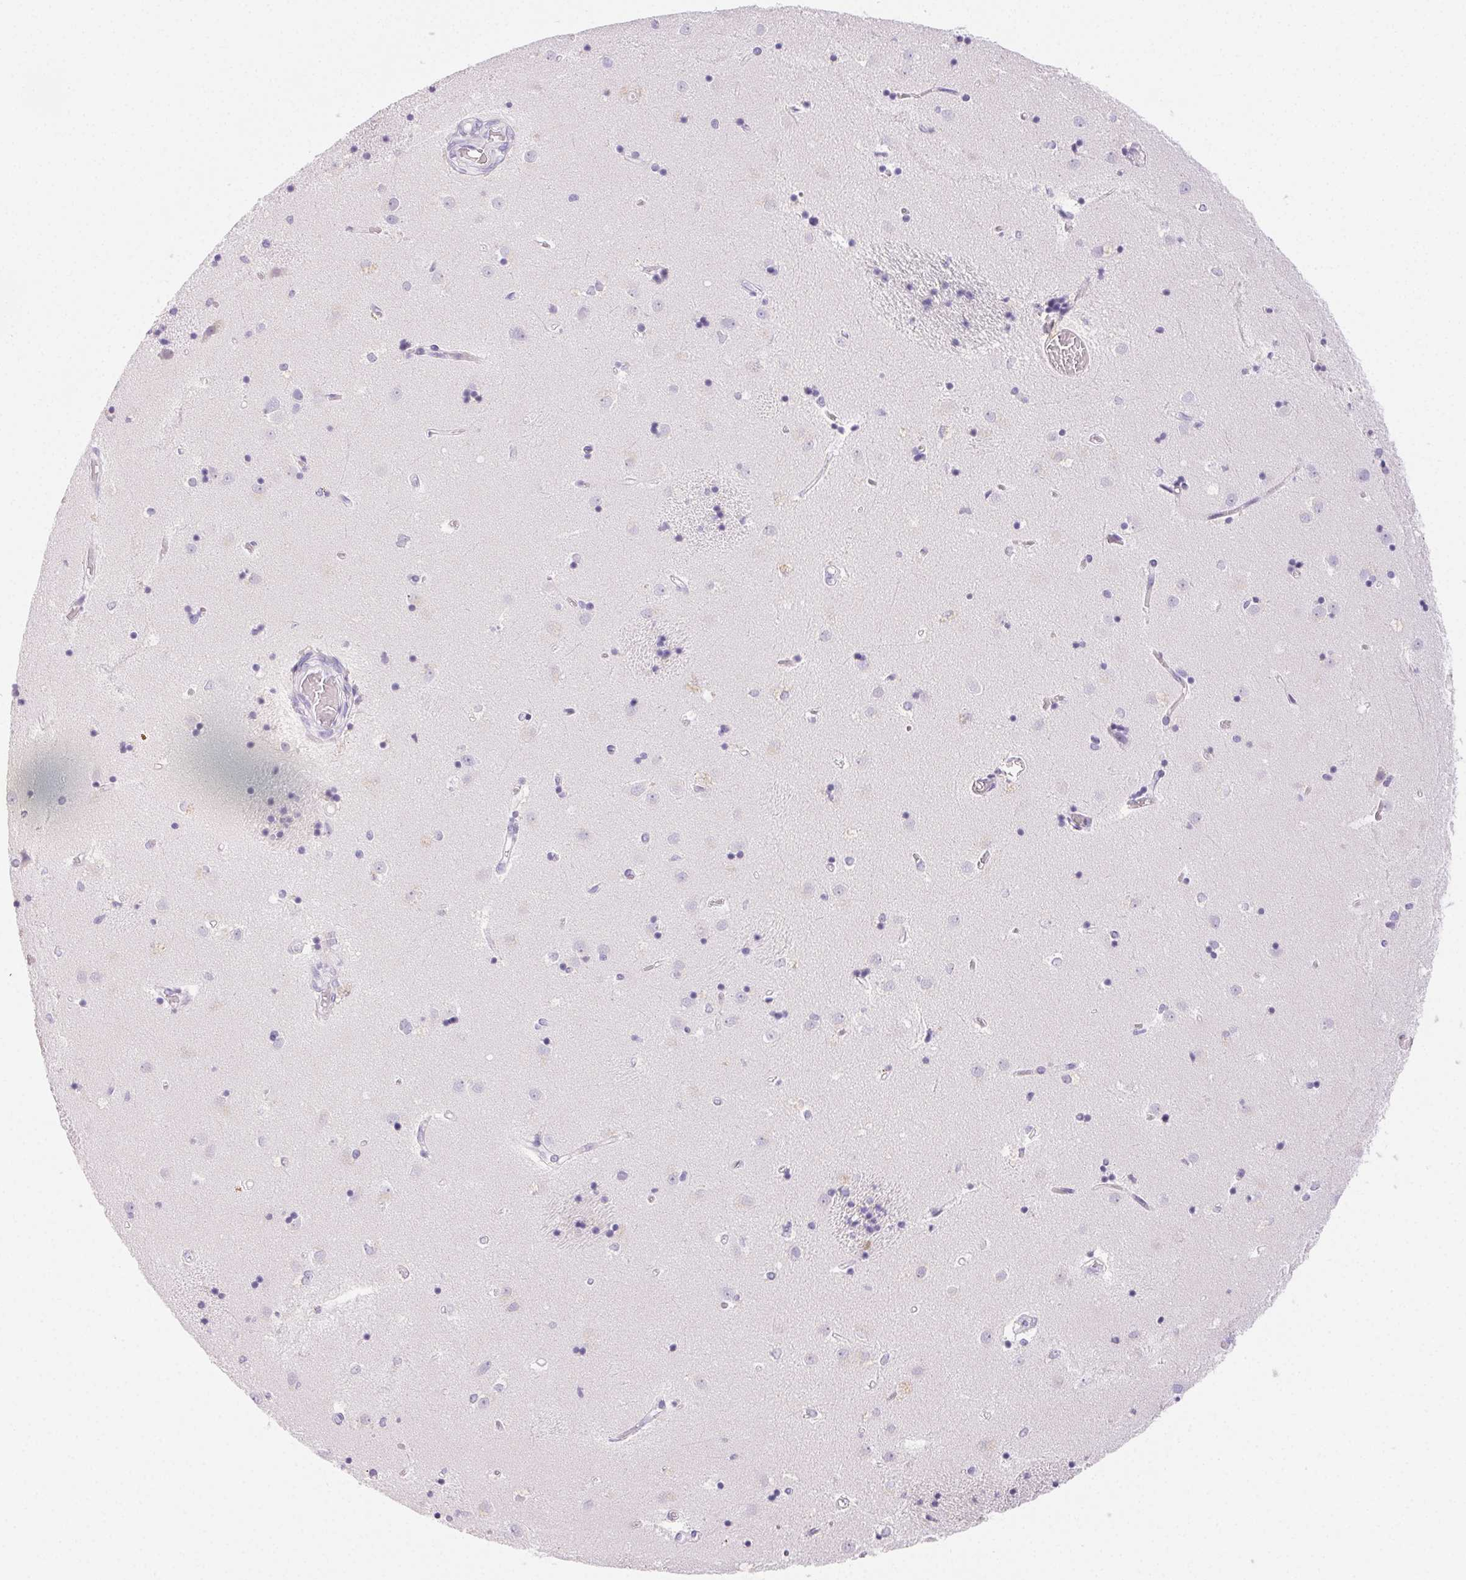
{"staining": {"intensity": "negative", "quantity": "none", "location": "none"}, "tissue": "caudate", "cell_type": "Glial cells", "image_type": "normal", "snomed": [{"axis": "morphology", "description": "Normal tissue, NOS"}, {"axis": "topography", "description": "Lateral ventricle wall"}], "caption": "Glial cells are negative for brown protein staining in unremarkable caudate. (IHC, brightfield microscopy, high magnification).", "gene": "PADI4", "patient": {"sex": "male", "age": 54}}